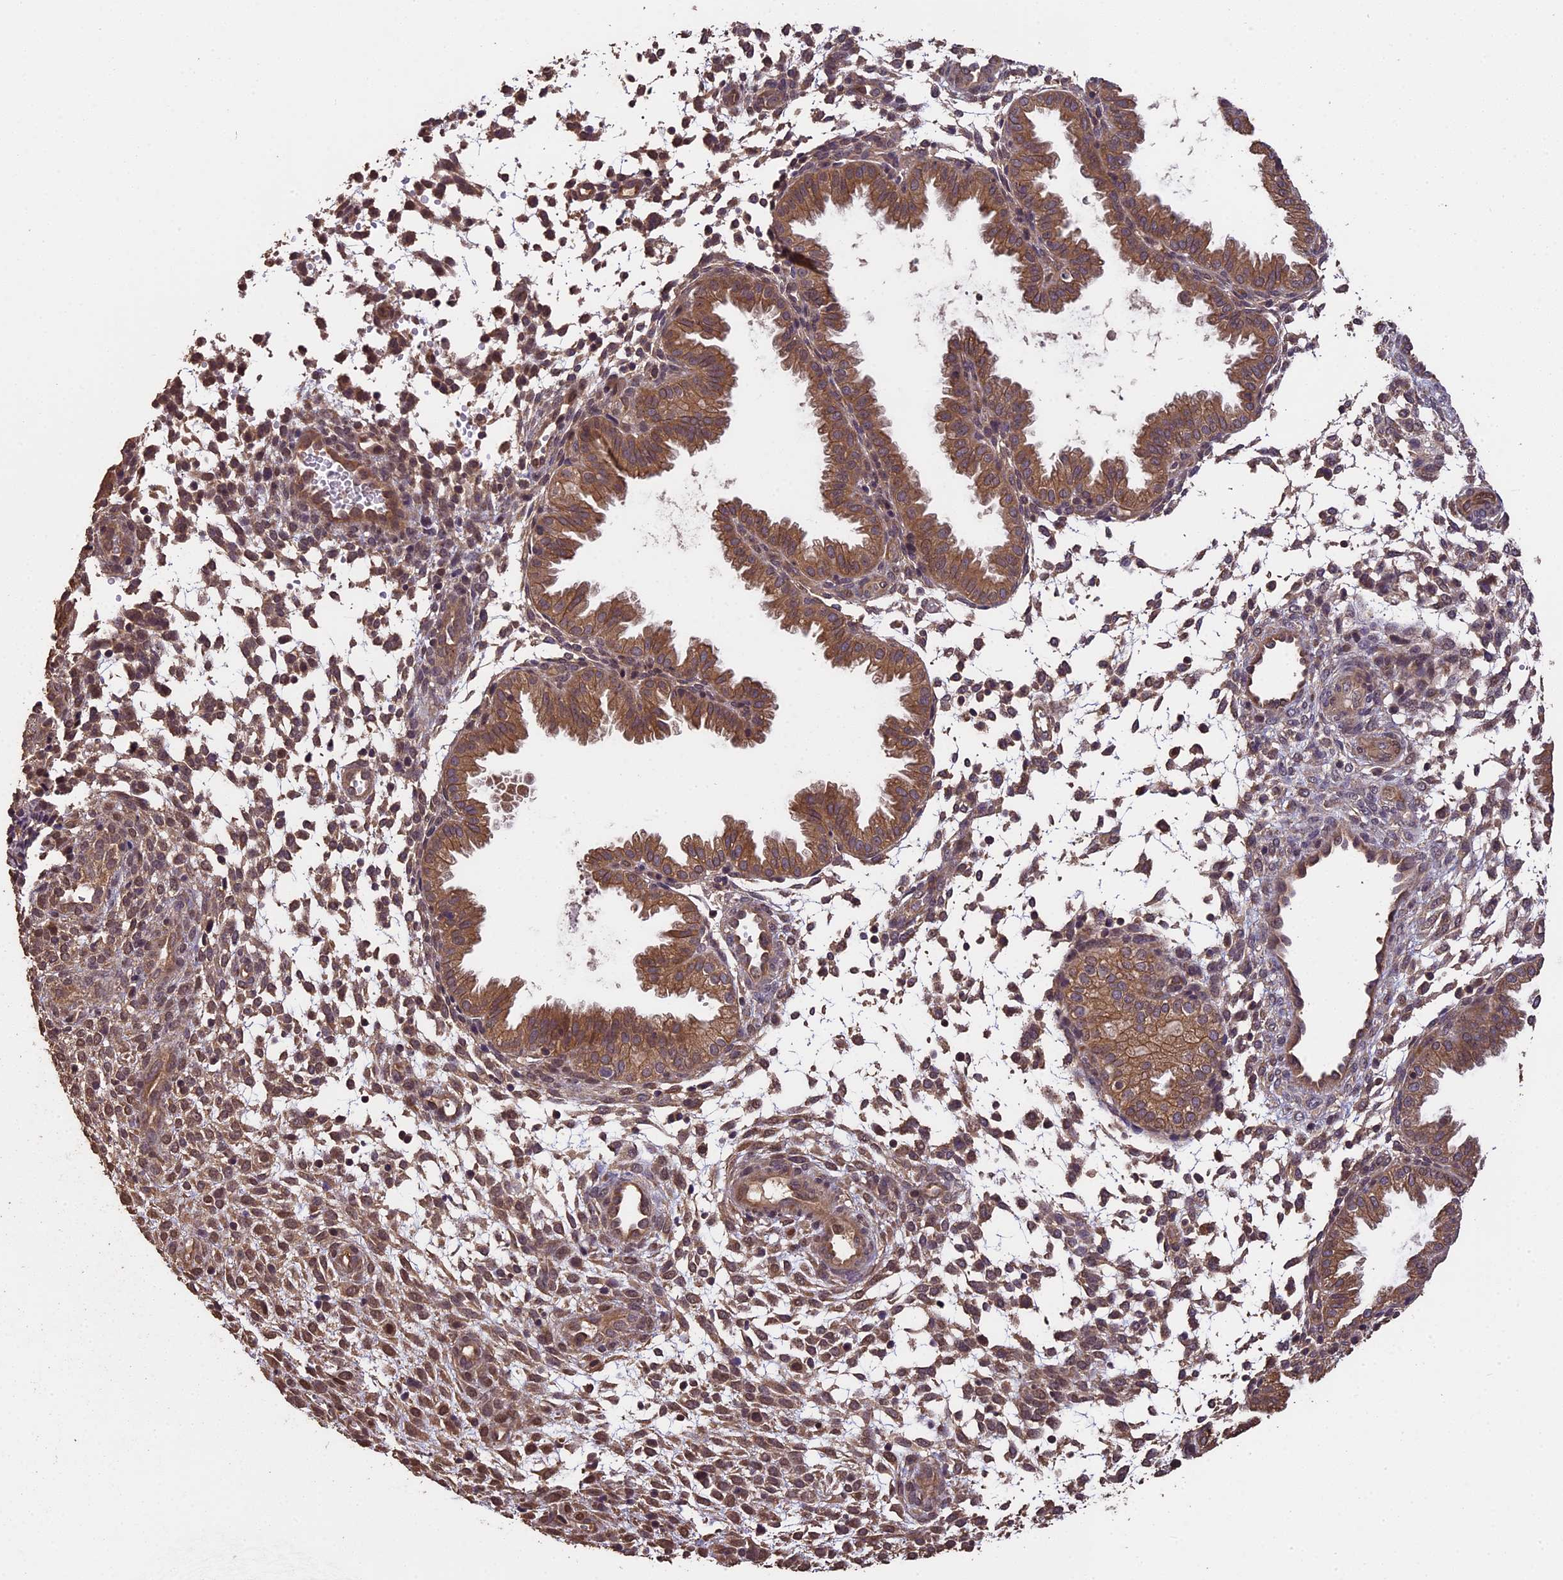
{"staining": {"intensity": "moderate", "quantity": "<25%", "location": "cytoplasmic/membranous"}, "tissue": "endometrium", "cell_type": "Cells in endometrial stroma", "image_type": "normal", "snomed": [{"axis": "morphology", "description": "Normal tissue, NOS"}, {"axis": "topography", "description": "Endometrium"}], "caption": "A photomicrograph of human endometrium stained for a protein demonstrates moderate cytoplasmic/membranous brown staining in cells in endometrial stroma. (Brightfield microscopy of DAB IHC at high magnification).", "gene": "CHD9", "patient": {"sex": "female", "age": 33}}